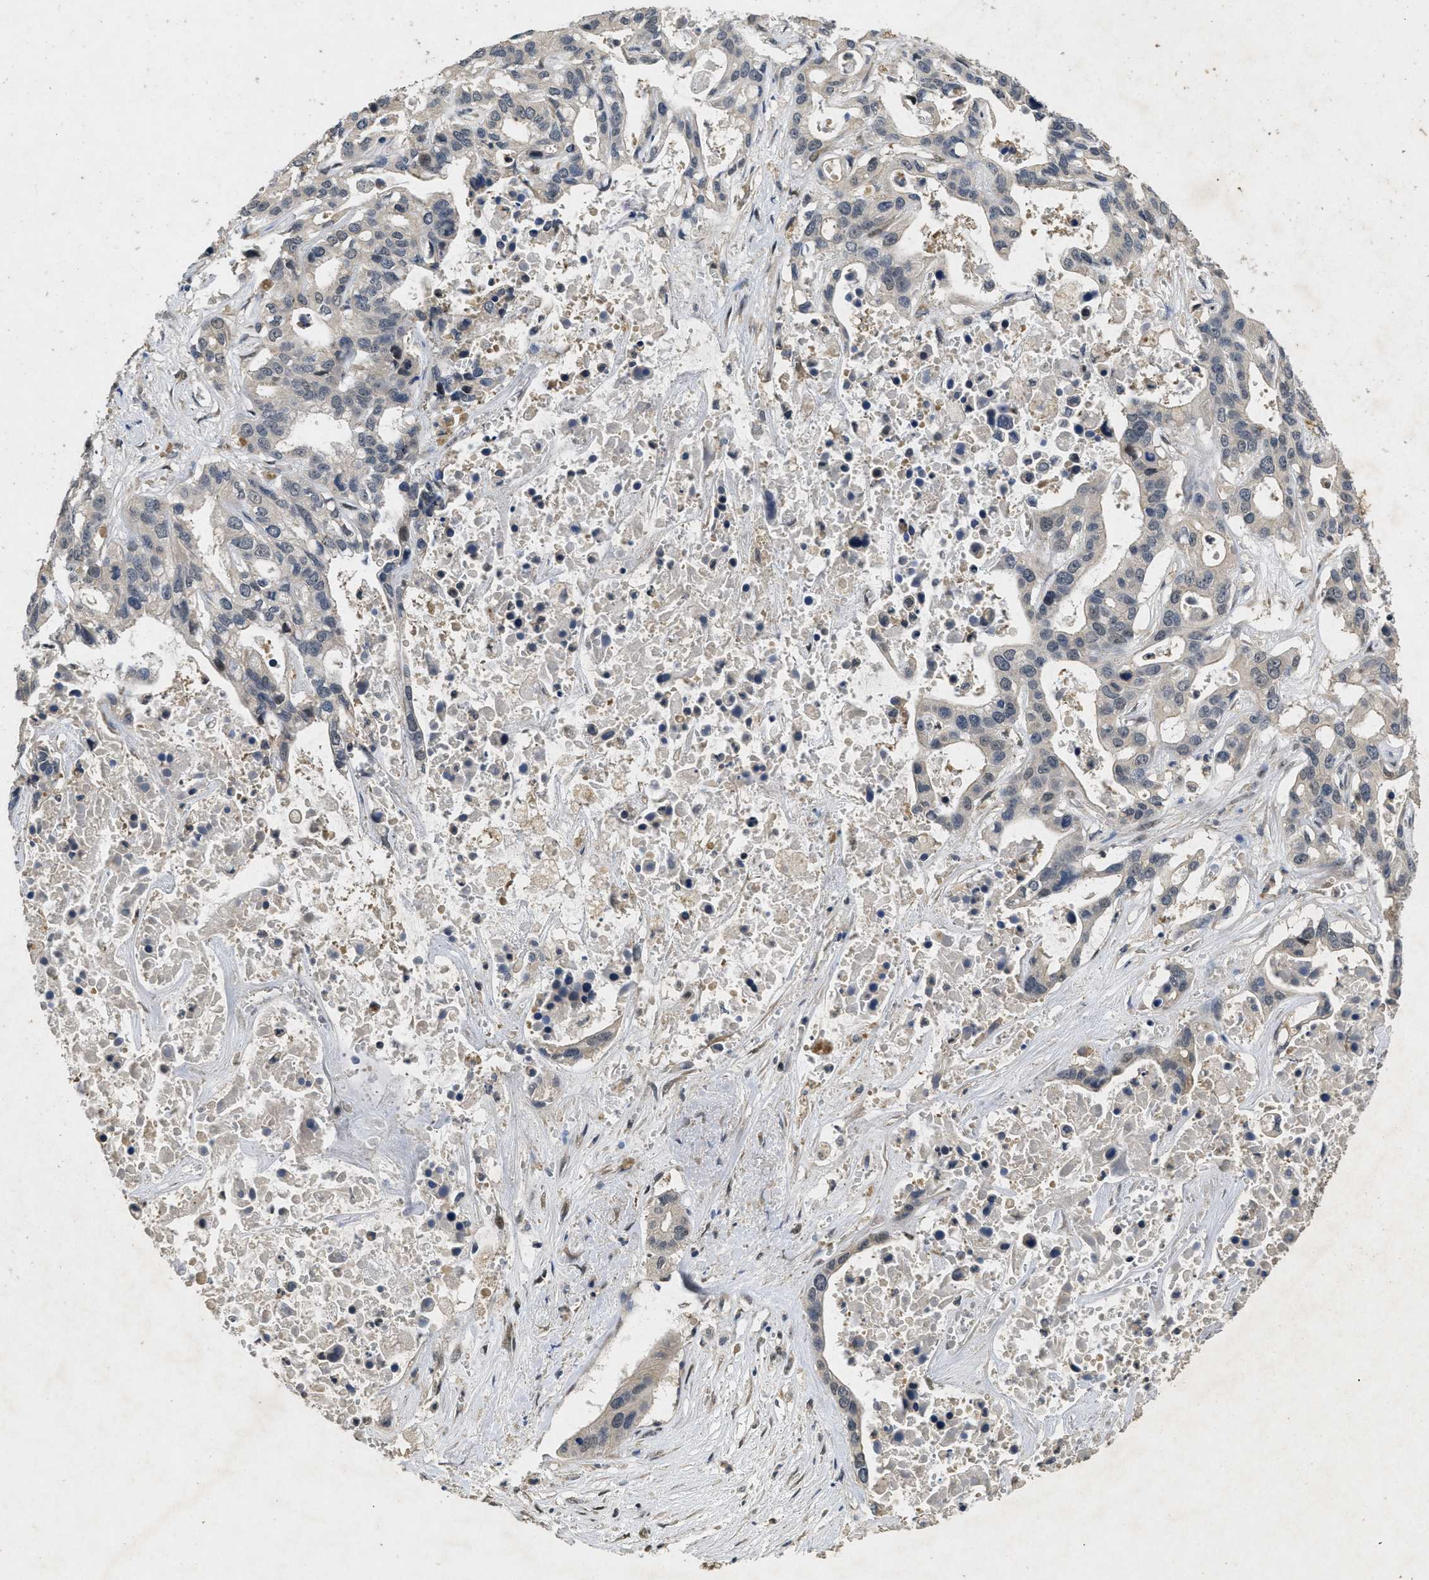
{"staining": {"intensity": "negative", "quantity": "none", "location": "none"}, "tissue": "liver cancer", "cell_type": "Tumor cells", "image_type": "cancer", "snomed": [{"axis": "morphology", "description": "Cholangiocarcinoma"}, {"axis": "topography", "description": "Liver"}], "caption": "IHC of human cholangiocarcinoma (liver) exhibits no staining in tumor cells. Brightfield microscopy of immunohistochemistry stained with DAB (brown) and hematoxylin (blue), captured at high magnification.", "gene": "PAPOLG", "patient": {"sex": "female", "age": 65}}